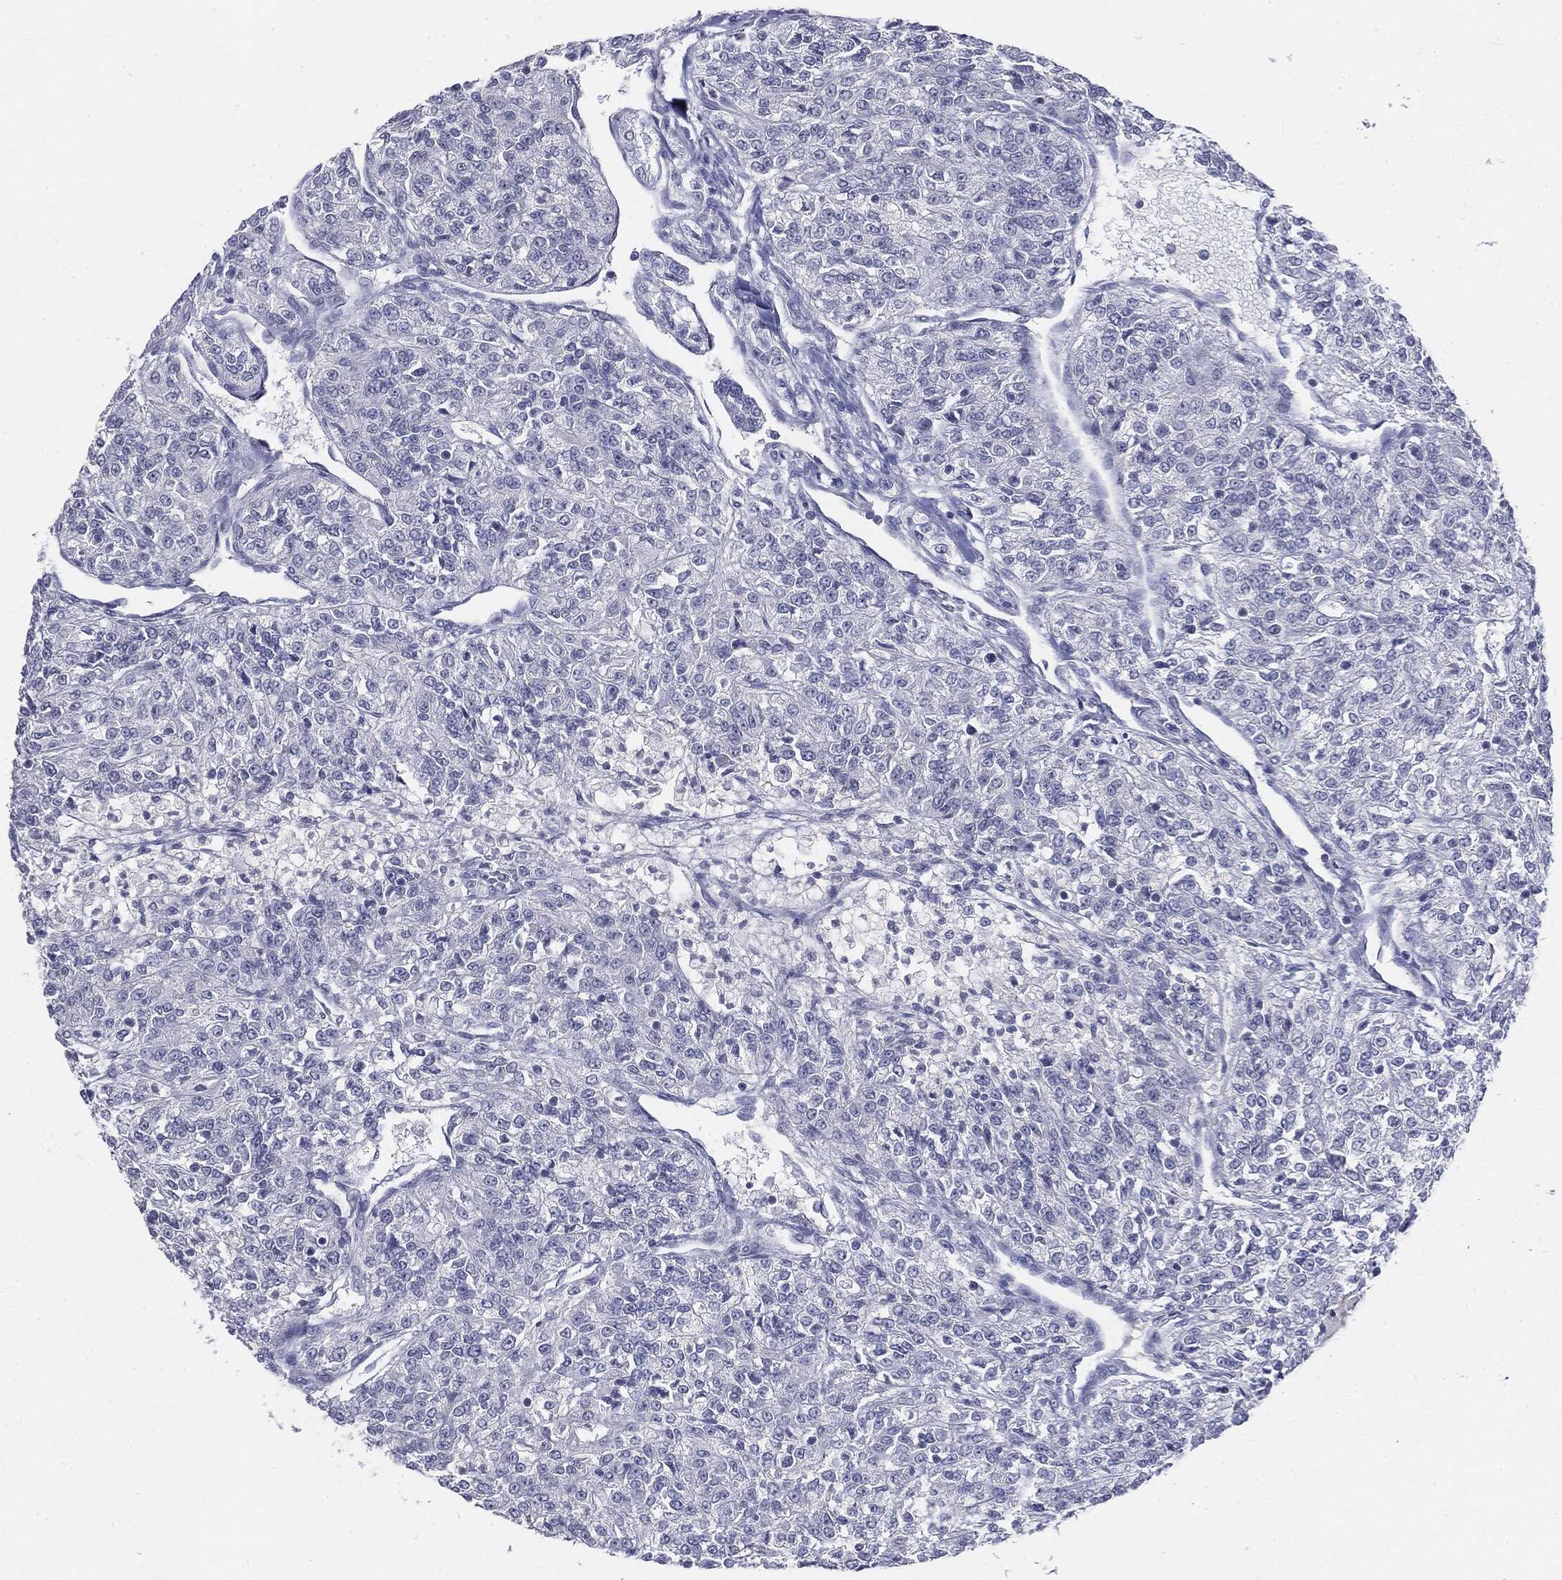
{"staining": {"intensity": "negative", "quantity": "none", "location": "none"}, "tissue": "renal cancer", "cell_type": "Tumor cells", "image_type": "cancer", "snomed": [{"axis": "morphology", "description": "Adenocarcinoma, NOS"}, {"axis": "topography", "description": "Kidney"}], "caption": "This is an IHC image of human renal adenocarcinoma. There is no expression in tumor cells.", "gene": "CGB1", "patient": {"sex": "female", "age": 63}}